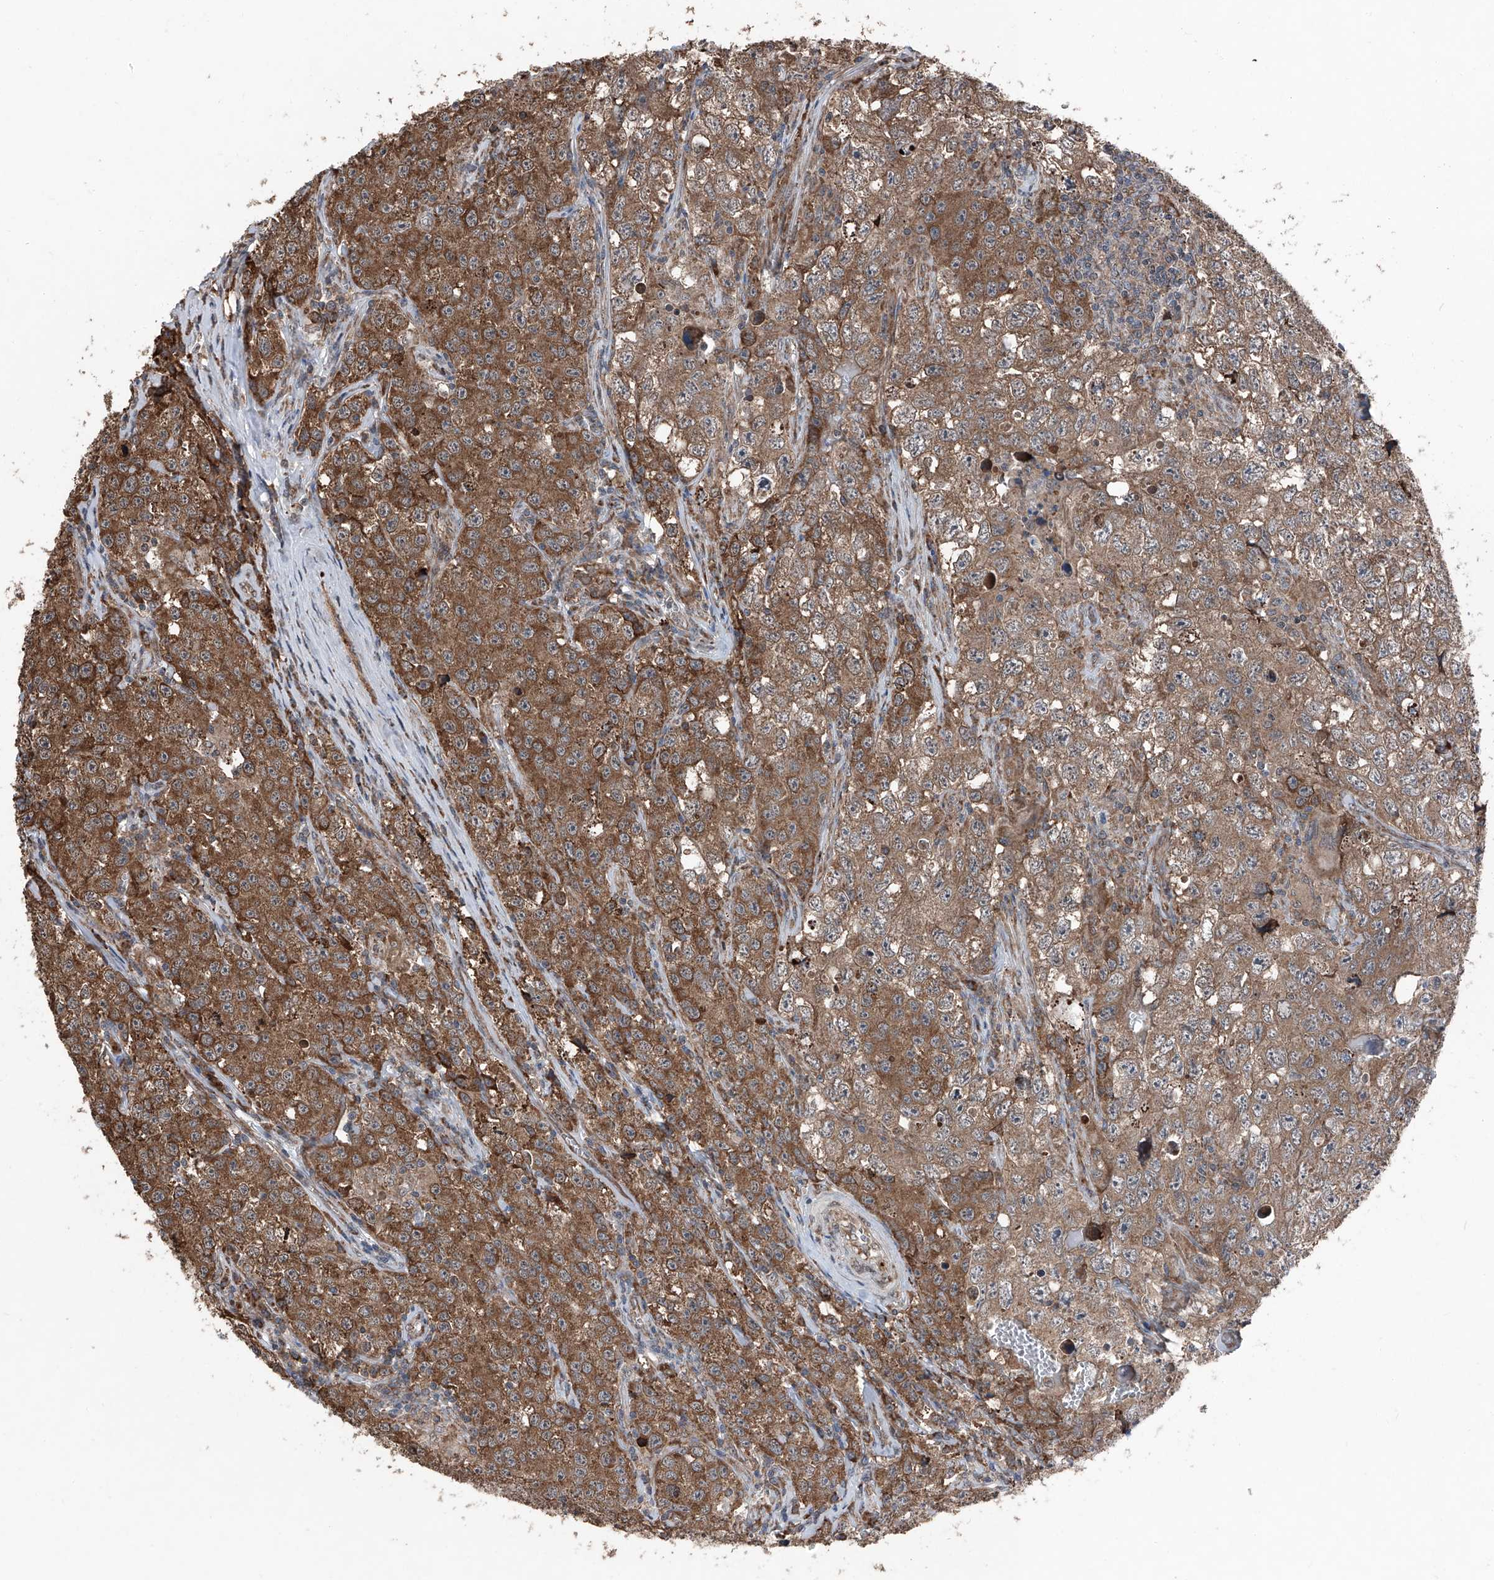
{"staining": {"intensity": "moderate", "quantity": ">75%", "location": "cytoplasmic/membranous"}, "tissue": "testis cancer", "cell_type": "Tumor cells", "image_type": "cancer", "snomed": [{"axis": "morphology", "description": "Seminoma, NOS"}, {"axis": "morphology", "description": "Carcinoma, Embryonal, NOS"}, {"axis": "topography", "description": "Testis"}], "caption": "Immunohistochemical staining of human testis embryonal carcinoma displays medium levels of moderate cytoplasmic/membranous protein expression in approximately >75% of tumor cells.", "gene": "LIMK1", "patient": {"sex": "male", "age": 43}}